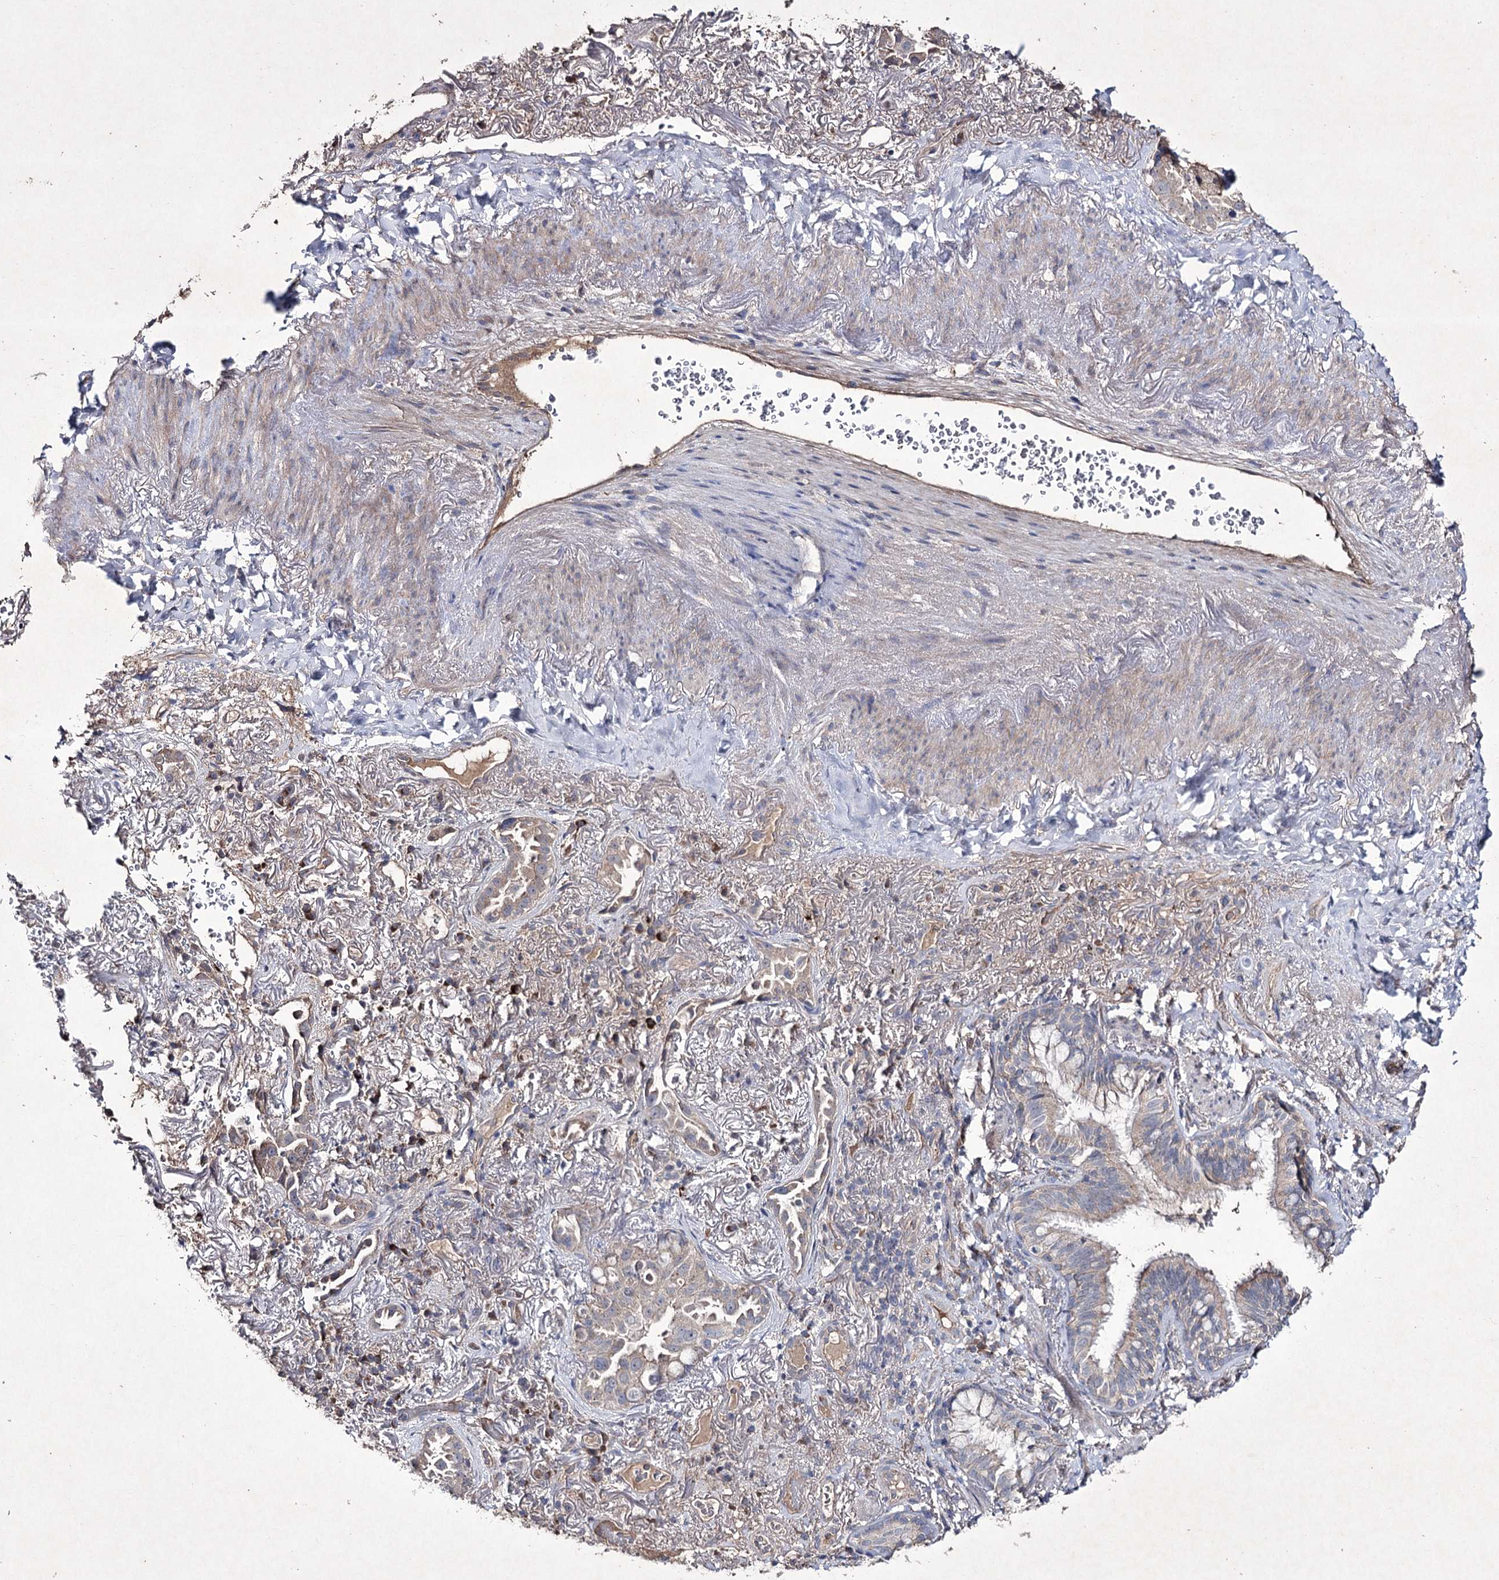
{"staining": {"intensity": "negative", "quantity": "none", "location": "none"}, "tissue": "lung cancer", "cell_type": "Tumor cells", "image_type": "cancer", "snomed": [{"axis": "morphology", "description": "Adenocarcinoma, NOS"}, {"axis": "topography", "description": "Lung"}], "caption": "This is an IHC histopathology image of human lung cancer. There is no staining in tumor cells.", "gene": "SEMA4G", "patient": {"sex": "female", "age": 69}}